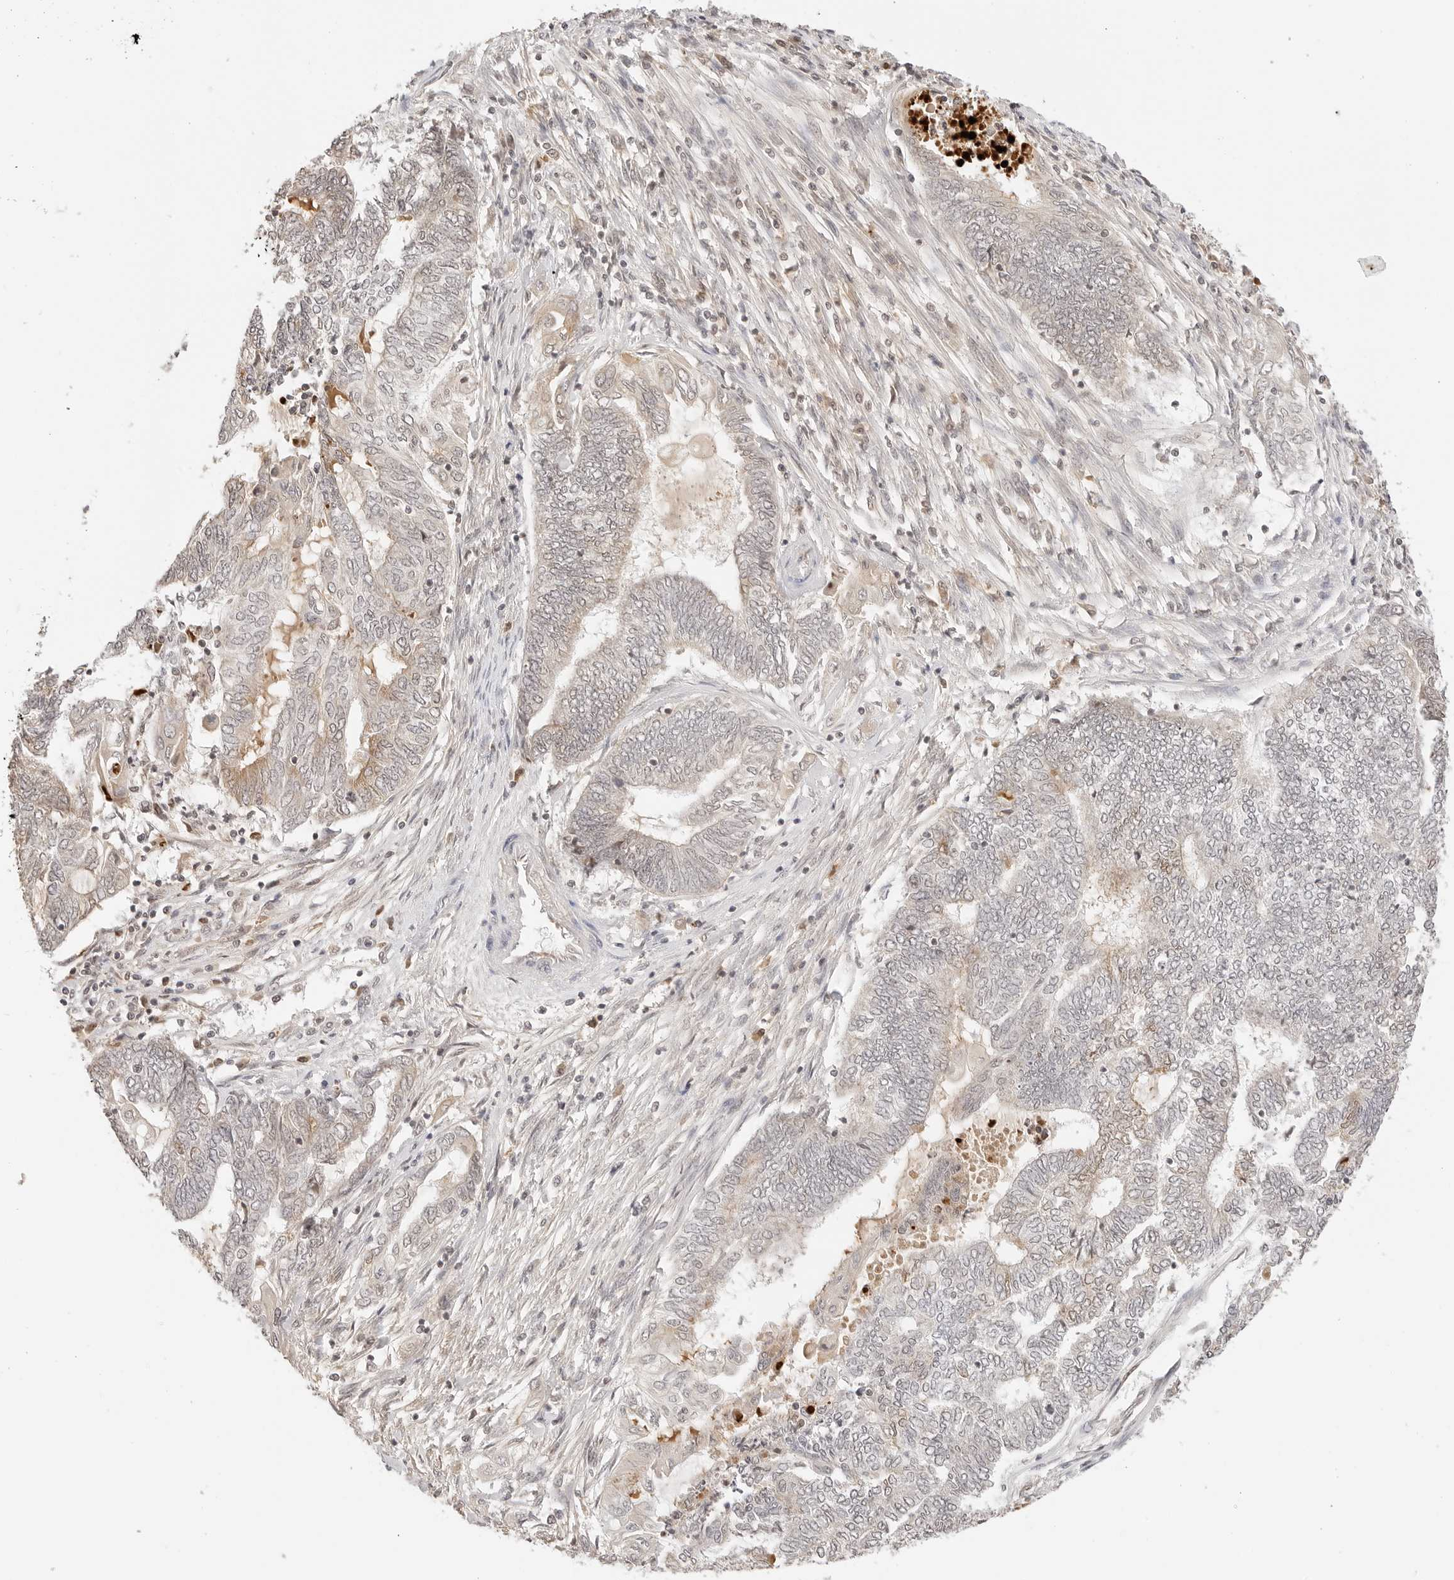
{"staining": {"intensity": "moderate", "quantity": "<25%", "location": "cytoplasmic/membranous"}, "tissue": "endometrial cancer", "cell_type": "Tumor cells", "image_type": "cancer", "snomed": [{"axis": "morphology", "description": "Adenocarcinoma, NOS"}, {"axis": "topography", "description": "Uterus"}, {"axis": "topography", "description": "Endometrium"}], "caption": "Immunohistochemistry histopathology image of adenocarcinoma (endometrial) stained for a protein (brown), which reveals low levels of moderate cytoplasmic/membranous expression in about <25% of tumor cells.", "gene": "SEPTIN4", "patient": {"sex": "female", "age": 70}}